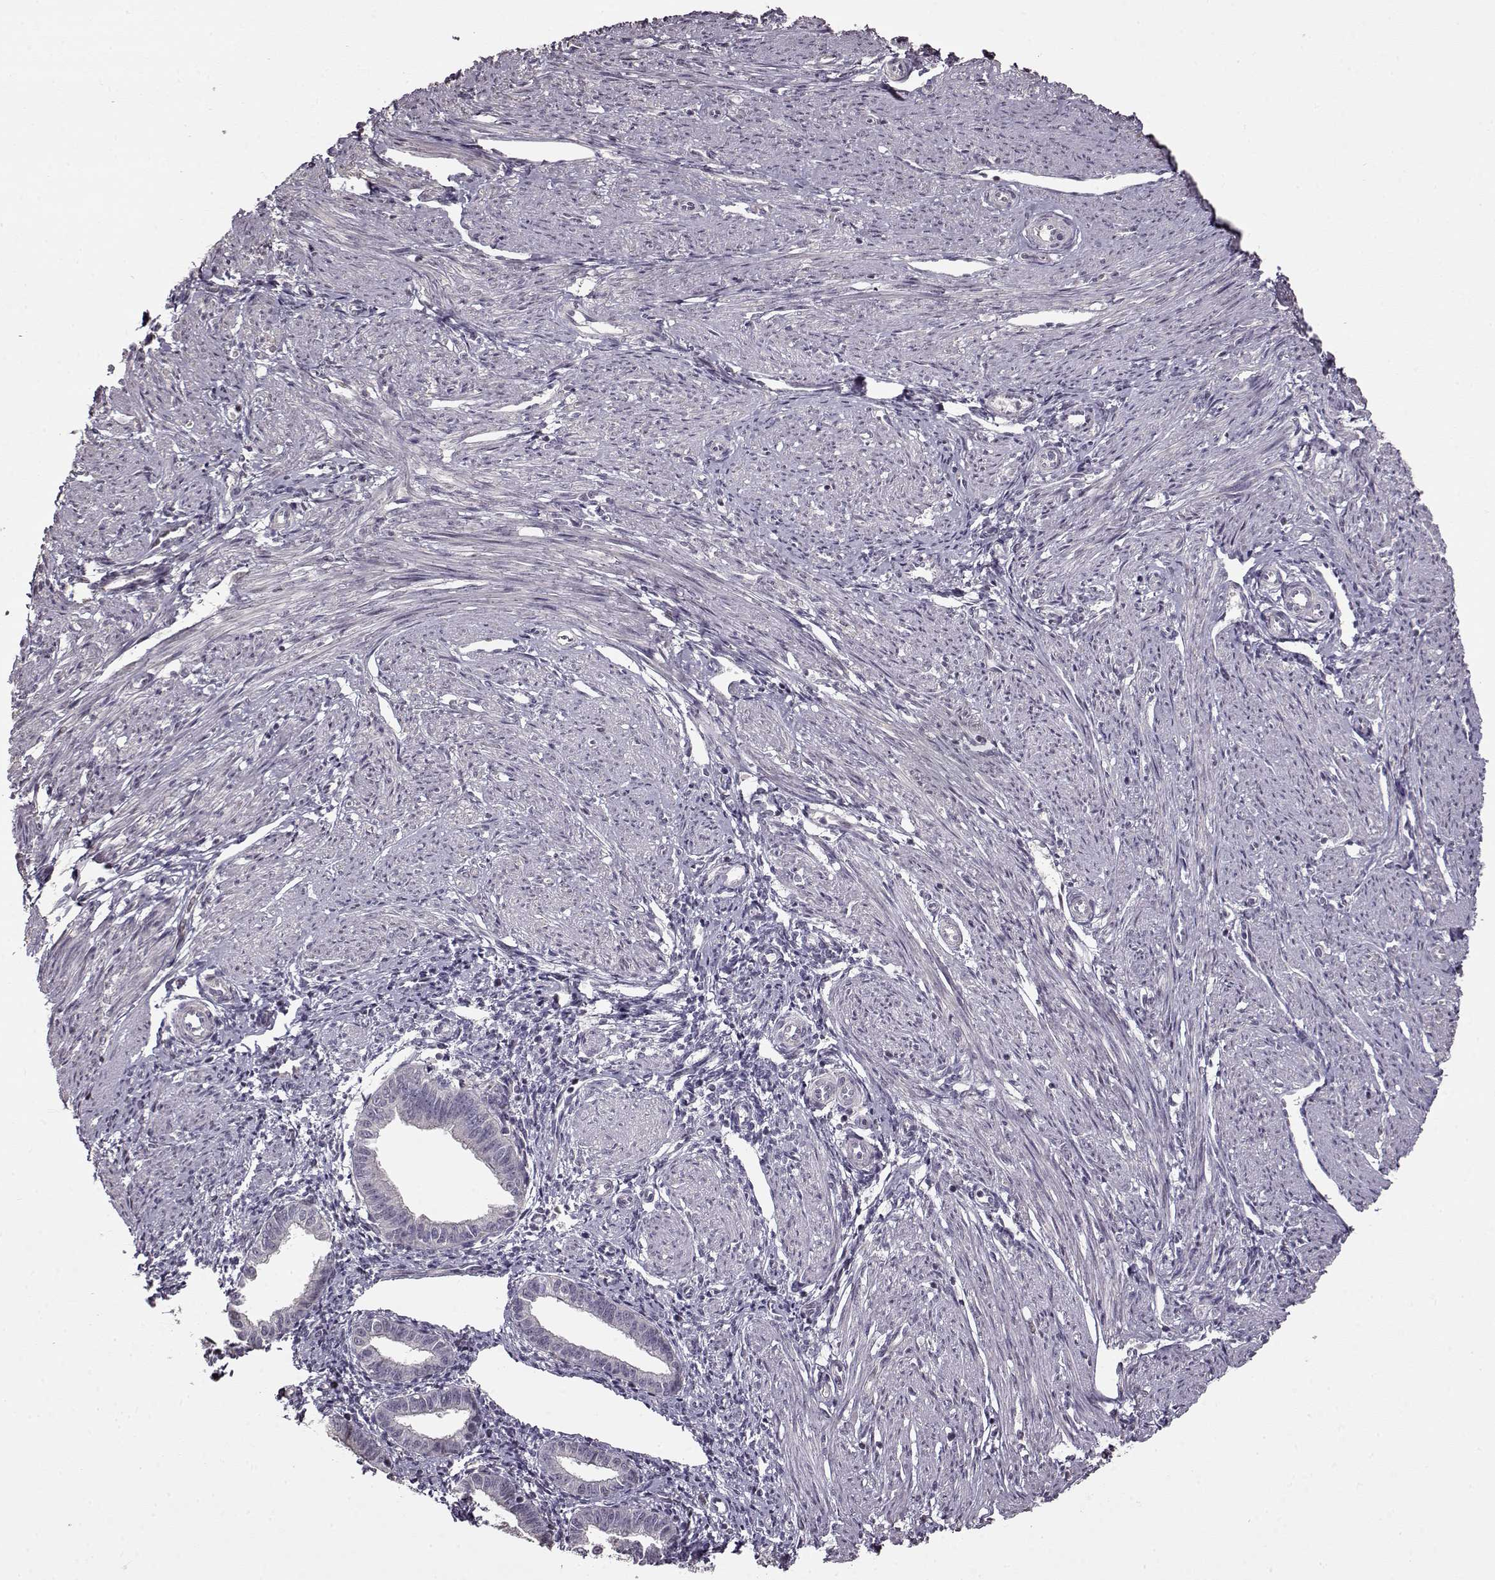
{"staining": {"intensity": "negative", "quantity": "none", "location": "none"}, "tissue": "endometrium", "cell_type": "Cells in endometrial stroma", "image_type": "normal", "snomed": [{"axis": "morphology", "description": "Normal tissue, NOS"}, {"axis": "topography", "description": "Endometrium"}], "caption": "This is an immunohistochemistry (IHC) histopathology image of benign endometrium. There is no staining in cells in endometrial stroma.", "gene": "FSHB", "patient": {"sex": "female", "age": 37}}